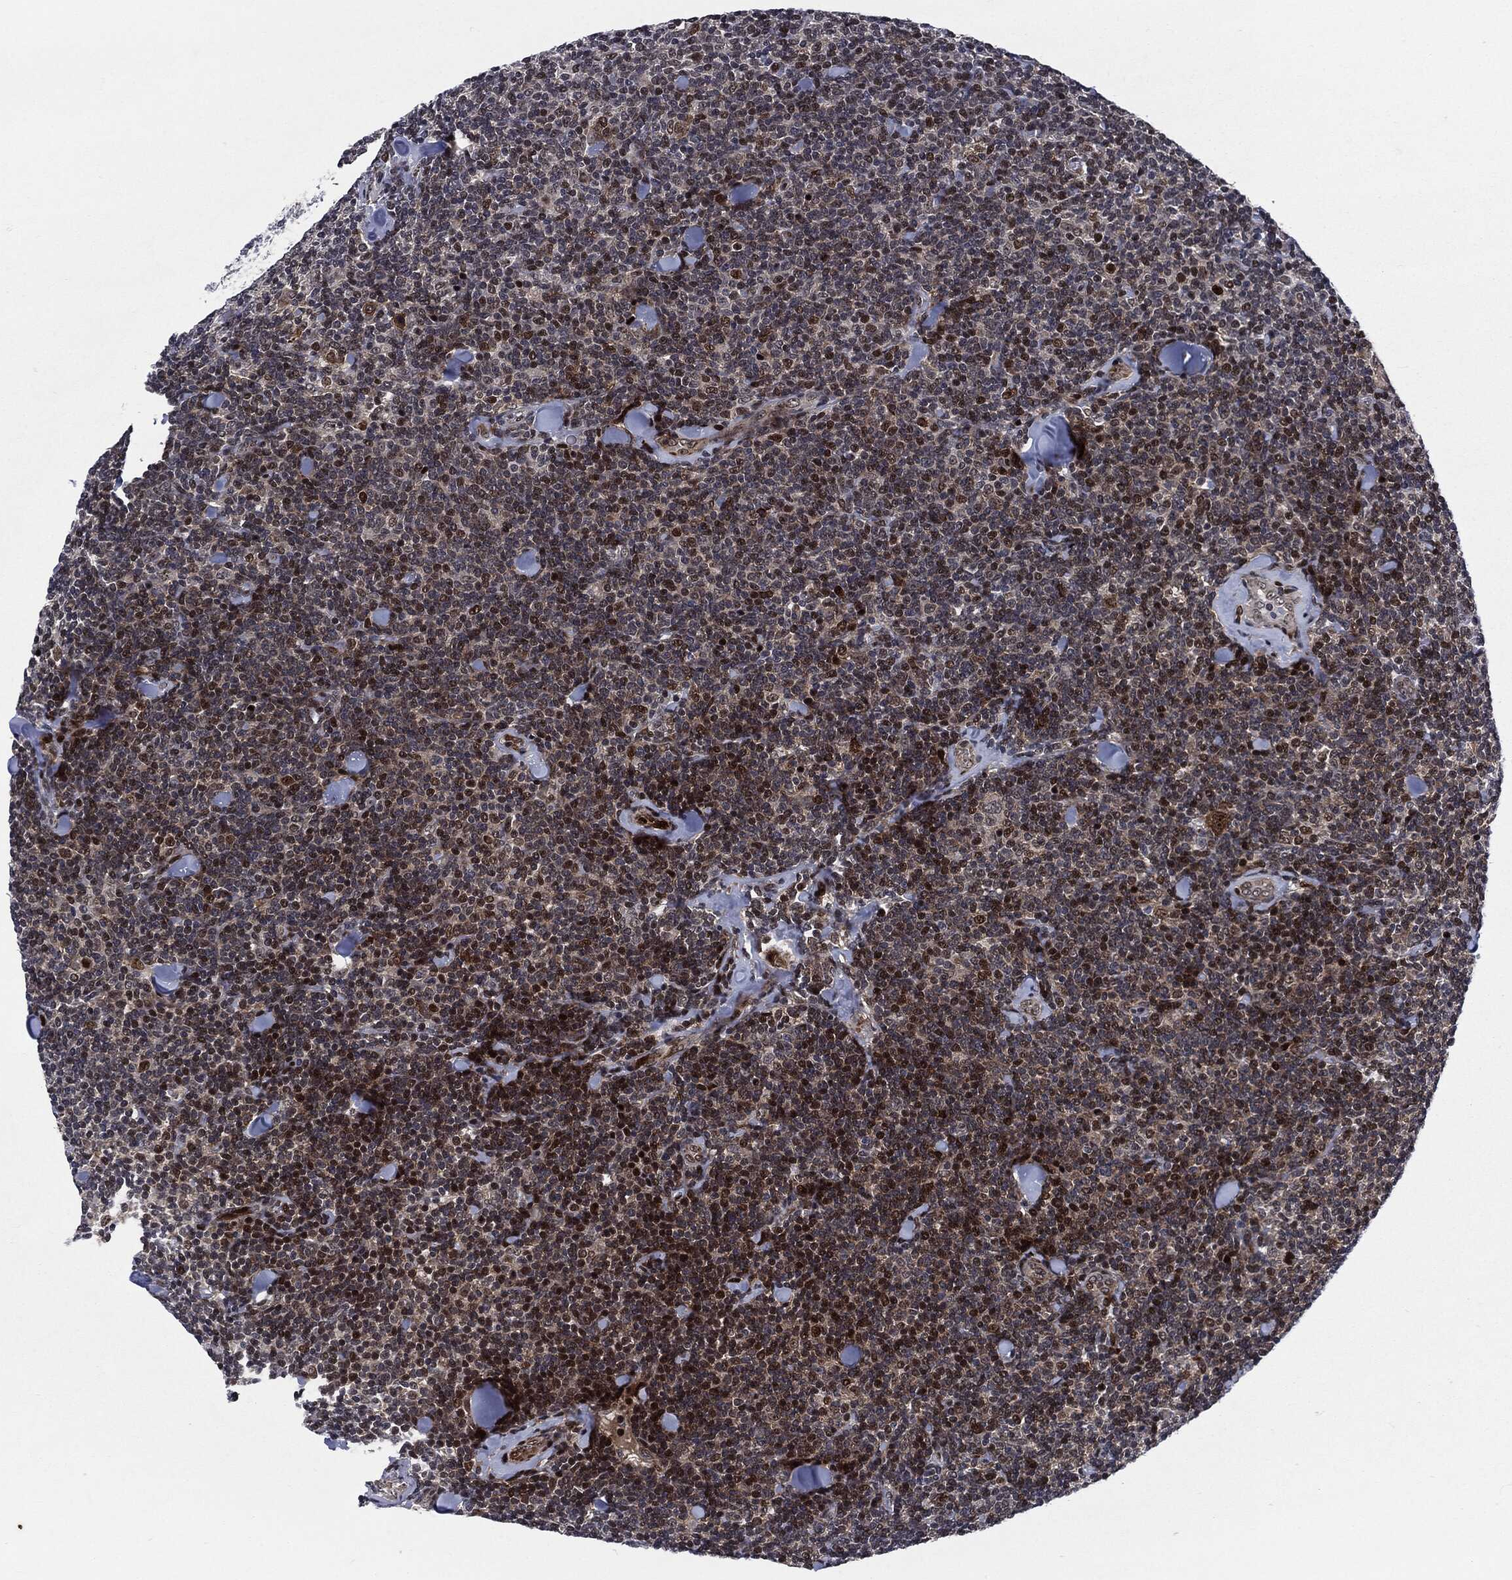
{"staining": {"intensity": "strong", "quantity": "25%-75%", "location": "cytoplasmic/membranous,nuclear"}, "tissue": "lymphoma", "cell_type": "Tumor cells", "image_type": "cancer", "snomed": [{"axis": "morphology", "description": "Malignant lymphoma, non-Hodgkin's type, Low grade"}, {"axis": "topography", "description": "Lymph node"}], "caption": "Human lymphoma stained with a brown dye exhibits strong cytoplasmic/membranous and nuclear positive staining in about 25%-75% of tumor cells.", "gene": "AKT2", "patient": {"sex": "female", "age": 56}}